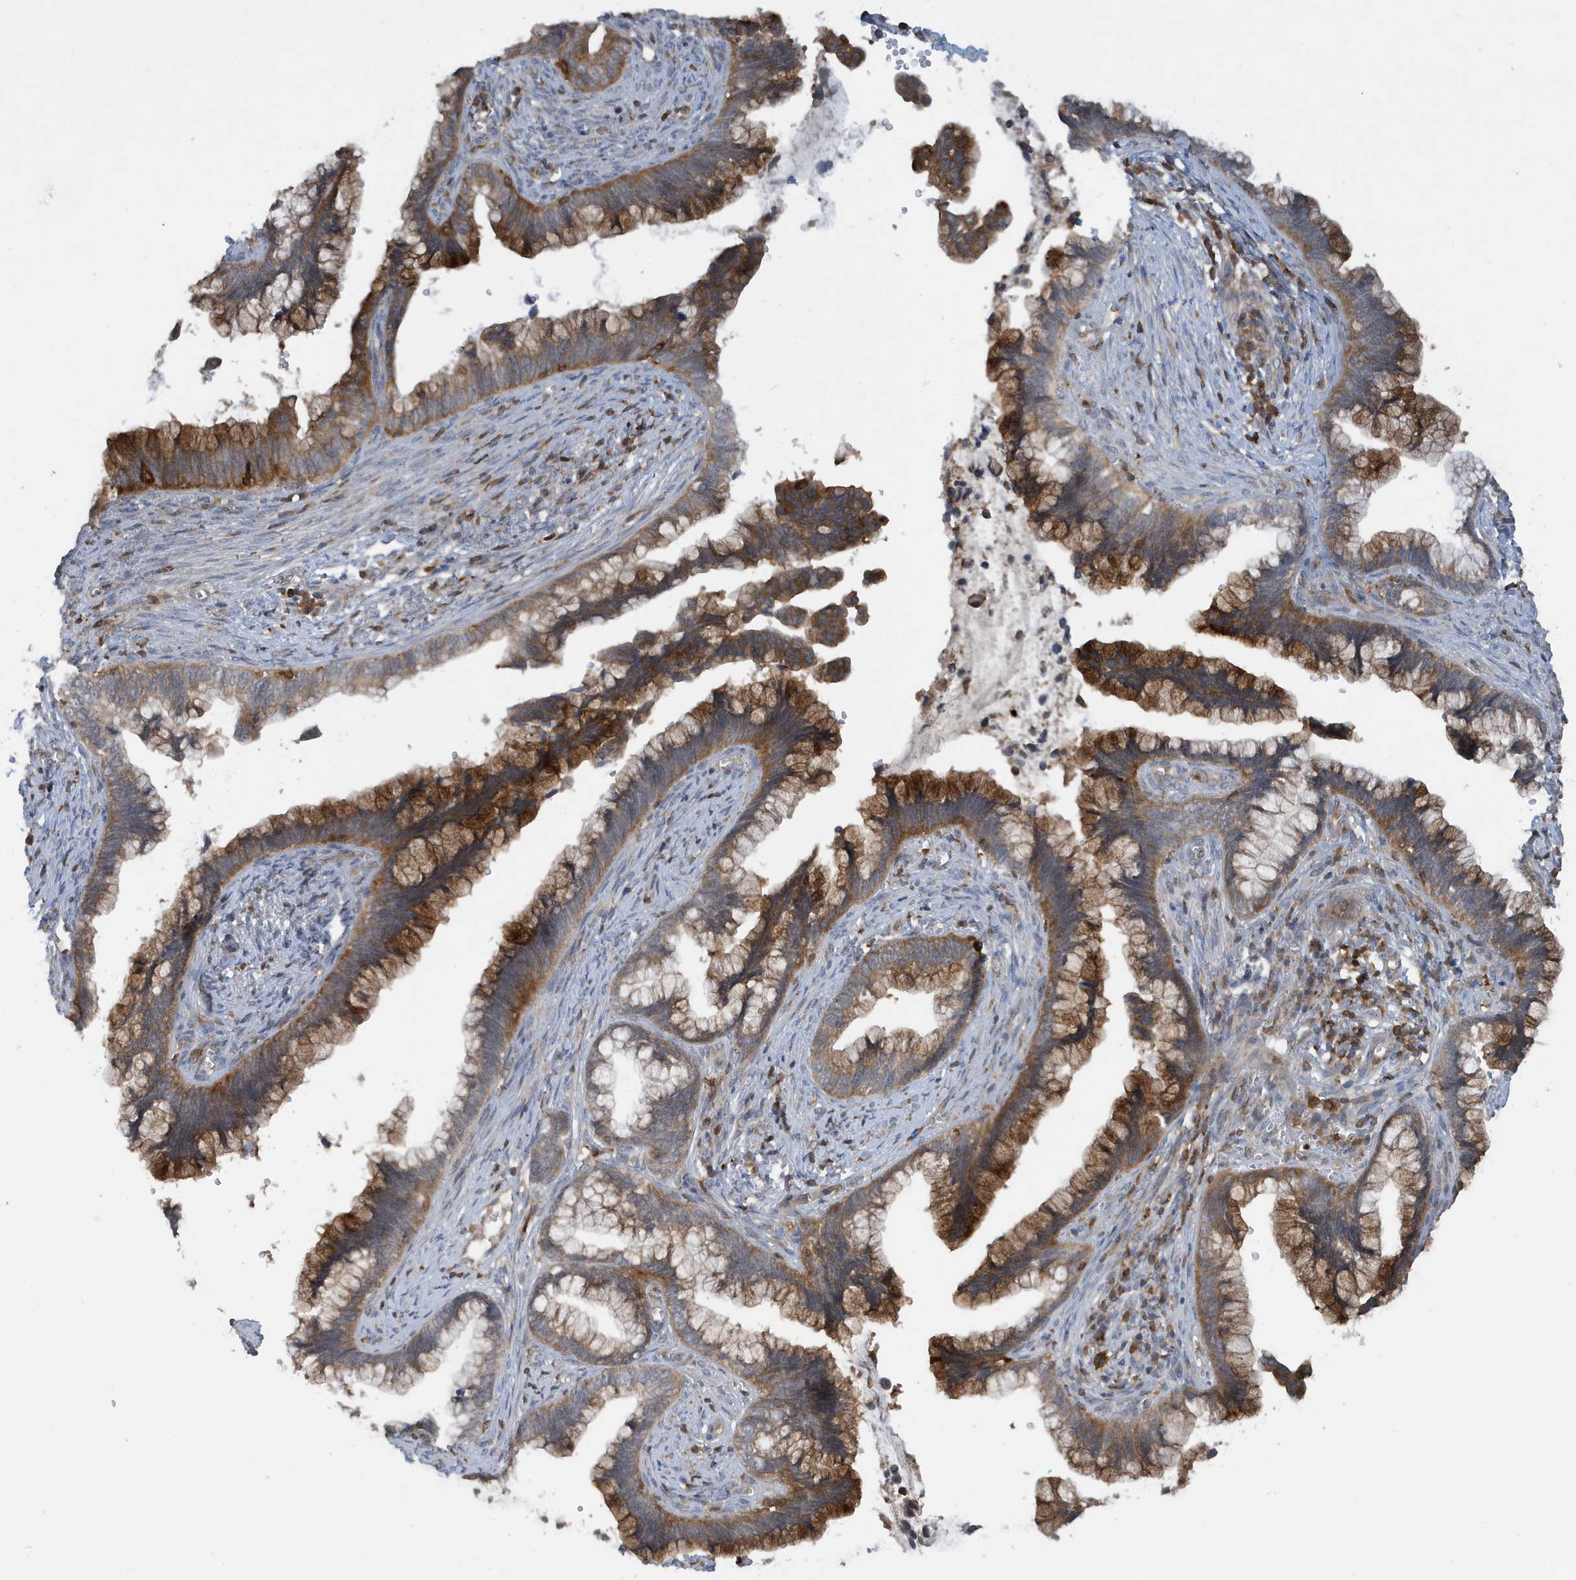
{"staining": {"intensity": "moderate", "quantity": ">75%", "location": "cytoplasmic/membranous"}, "tissue": "cervical cancer", "cell_type": "Tumor cells", "image_type": "cancer", "snomed": [{"axis": "morphology", "description": "Adenocarcinoma, NOS"}, {"axis": "topography", "description": "Cervix"}], "caption": "Cervical cancer tissue exhibits moderate cytoplasmic/membranous staining in approximately >75% of tumor cells, visualized by immunohistochemistry. (DAB (3,3'-diaminobenzidine) IHC, brown staining for protein, blue staining for nuclei).", "gene": "NSUN3", "patient": {"sex": "female", "age": 44}}